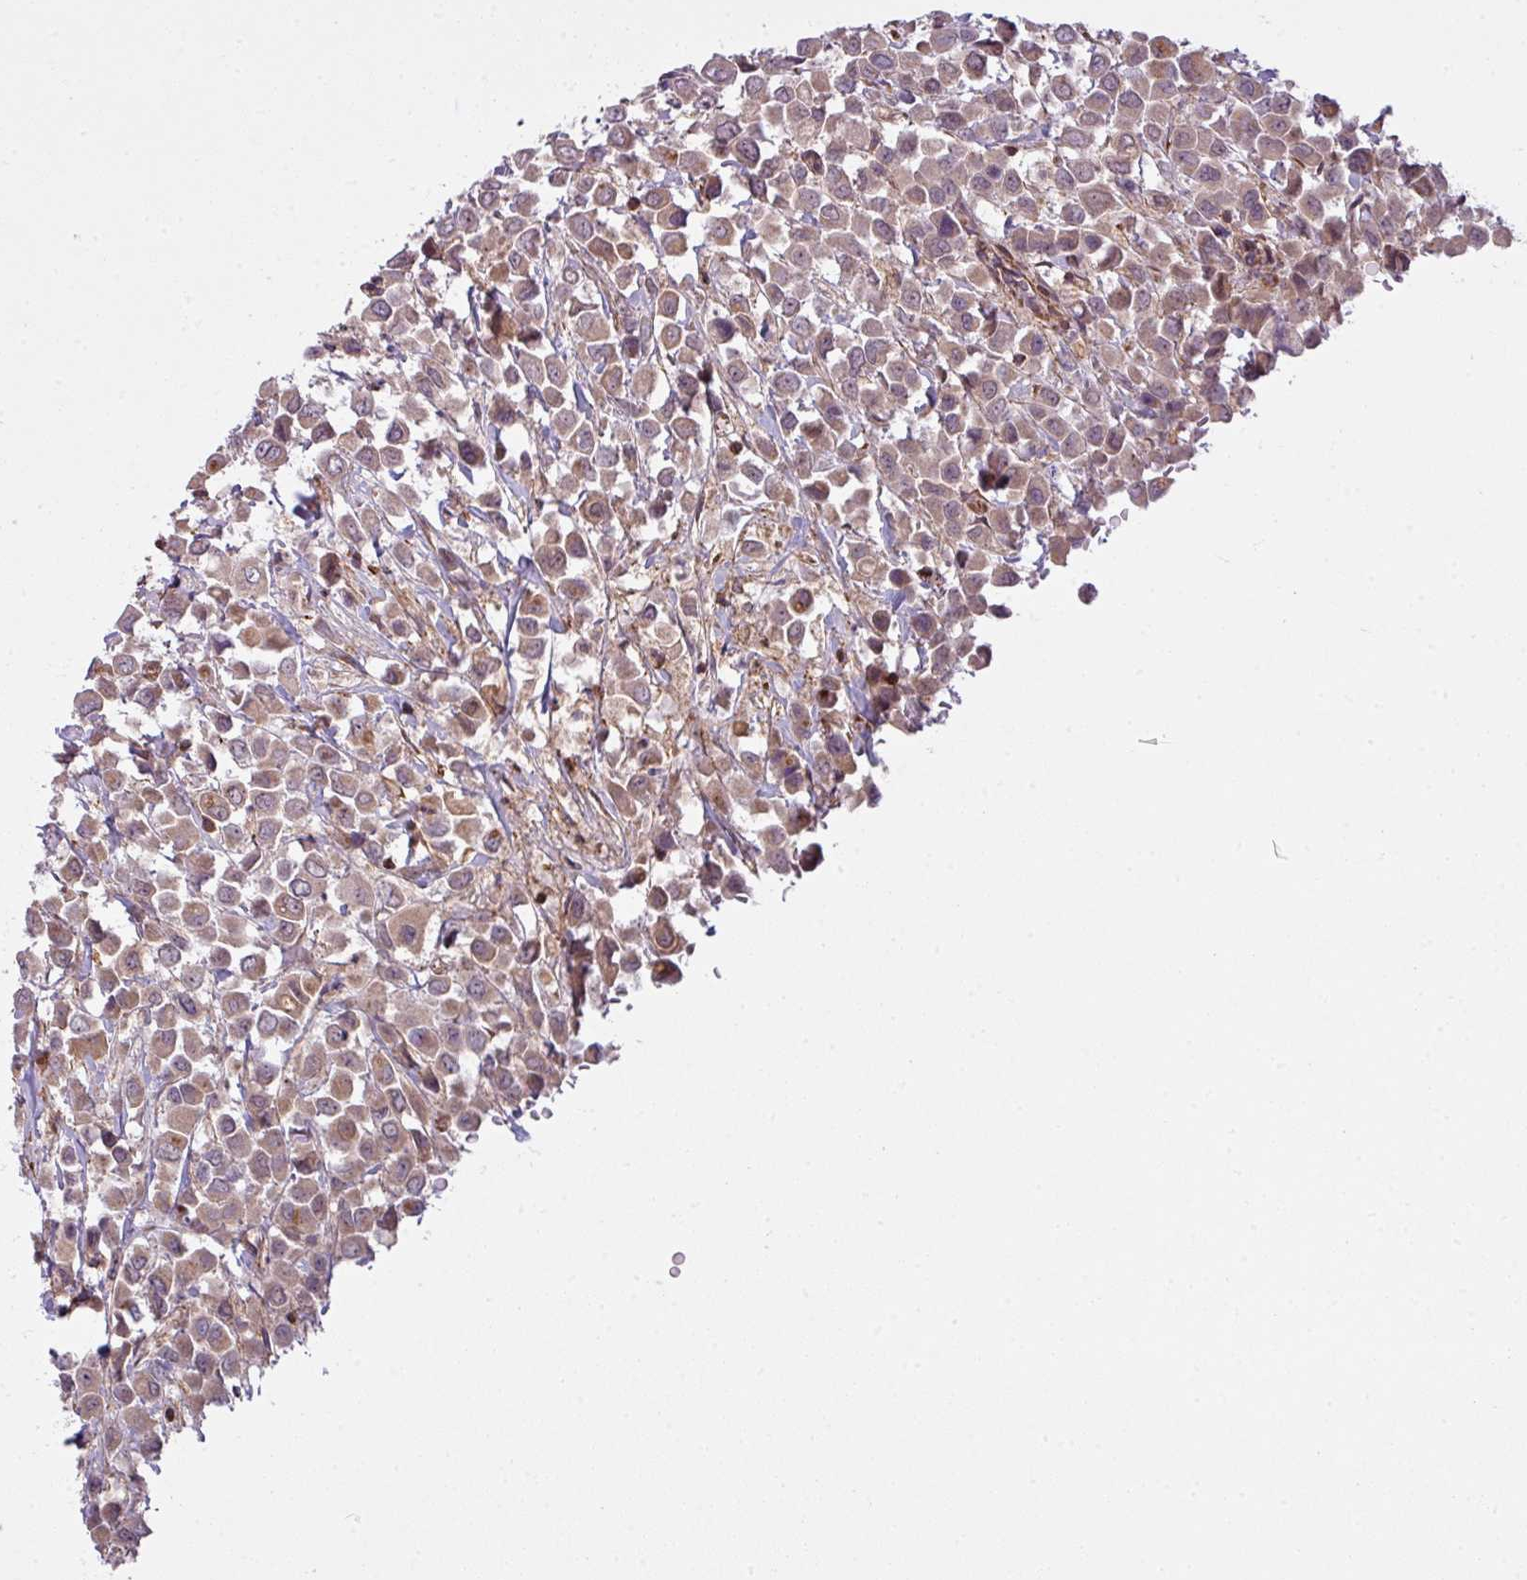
{"staining": {"intensity": "weak", "quantity": "25%-75%", "location": "cytoplasmic/membranous,nuclear"}, "tissue": "breast cancer", "cell_type": "Tumor cells", "image_type": "cancer", "snomed": [{"axis": "morphology", "description": "Duct carcinoma"}, {"axis": "topography", "description": "Breast"}], "caption": "IHC (DAB (3,3'-diaminobenzidine)) staining of breast cancer reveals weak cytoplasmic/membranous and nuclear protein staining in approximately 25%-75% of tumor cells.", "gene": "ZC2HC1C", "patient": {"sex": "female", "age": 61}}